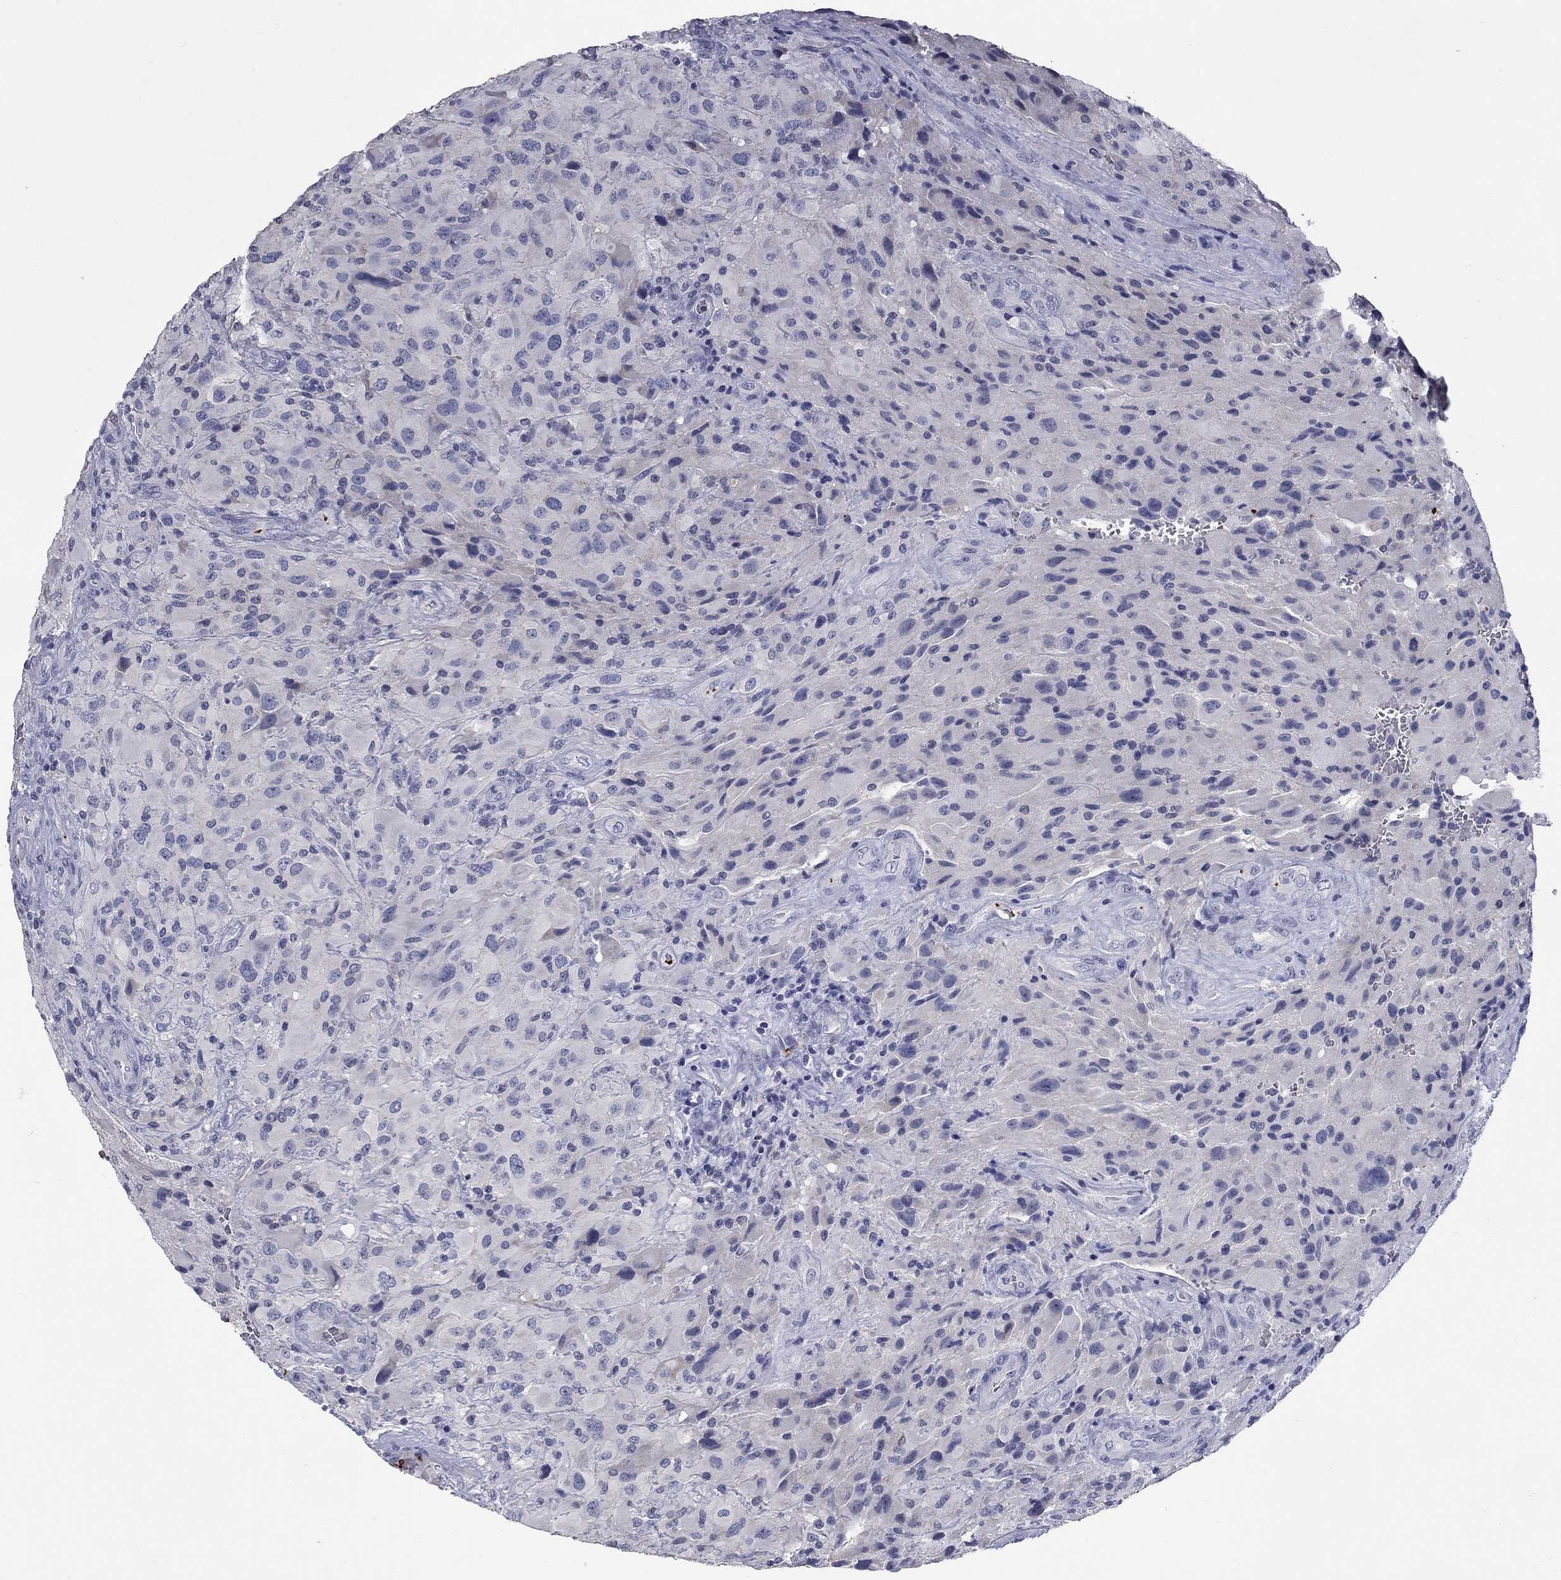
{"staining": {"intensity": "negative", "quantity": "none", "location": "none"}, "tissue": "glioma", "cell_type": "Tumor cells", "image_type": "cancer", "snomed": [{"axis": "morphology", "description": "Glioma, malignant, High grade"}, {"axis": "topography", "description": "Cerebral cortex"}], "caption": "Immunohistochemical staining of human glioma exhibits no significant staining in tumor cells.", "gene": "PLEK", "patient": {"sex": "male", "age": 35}}